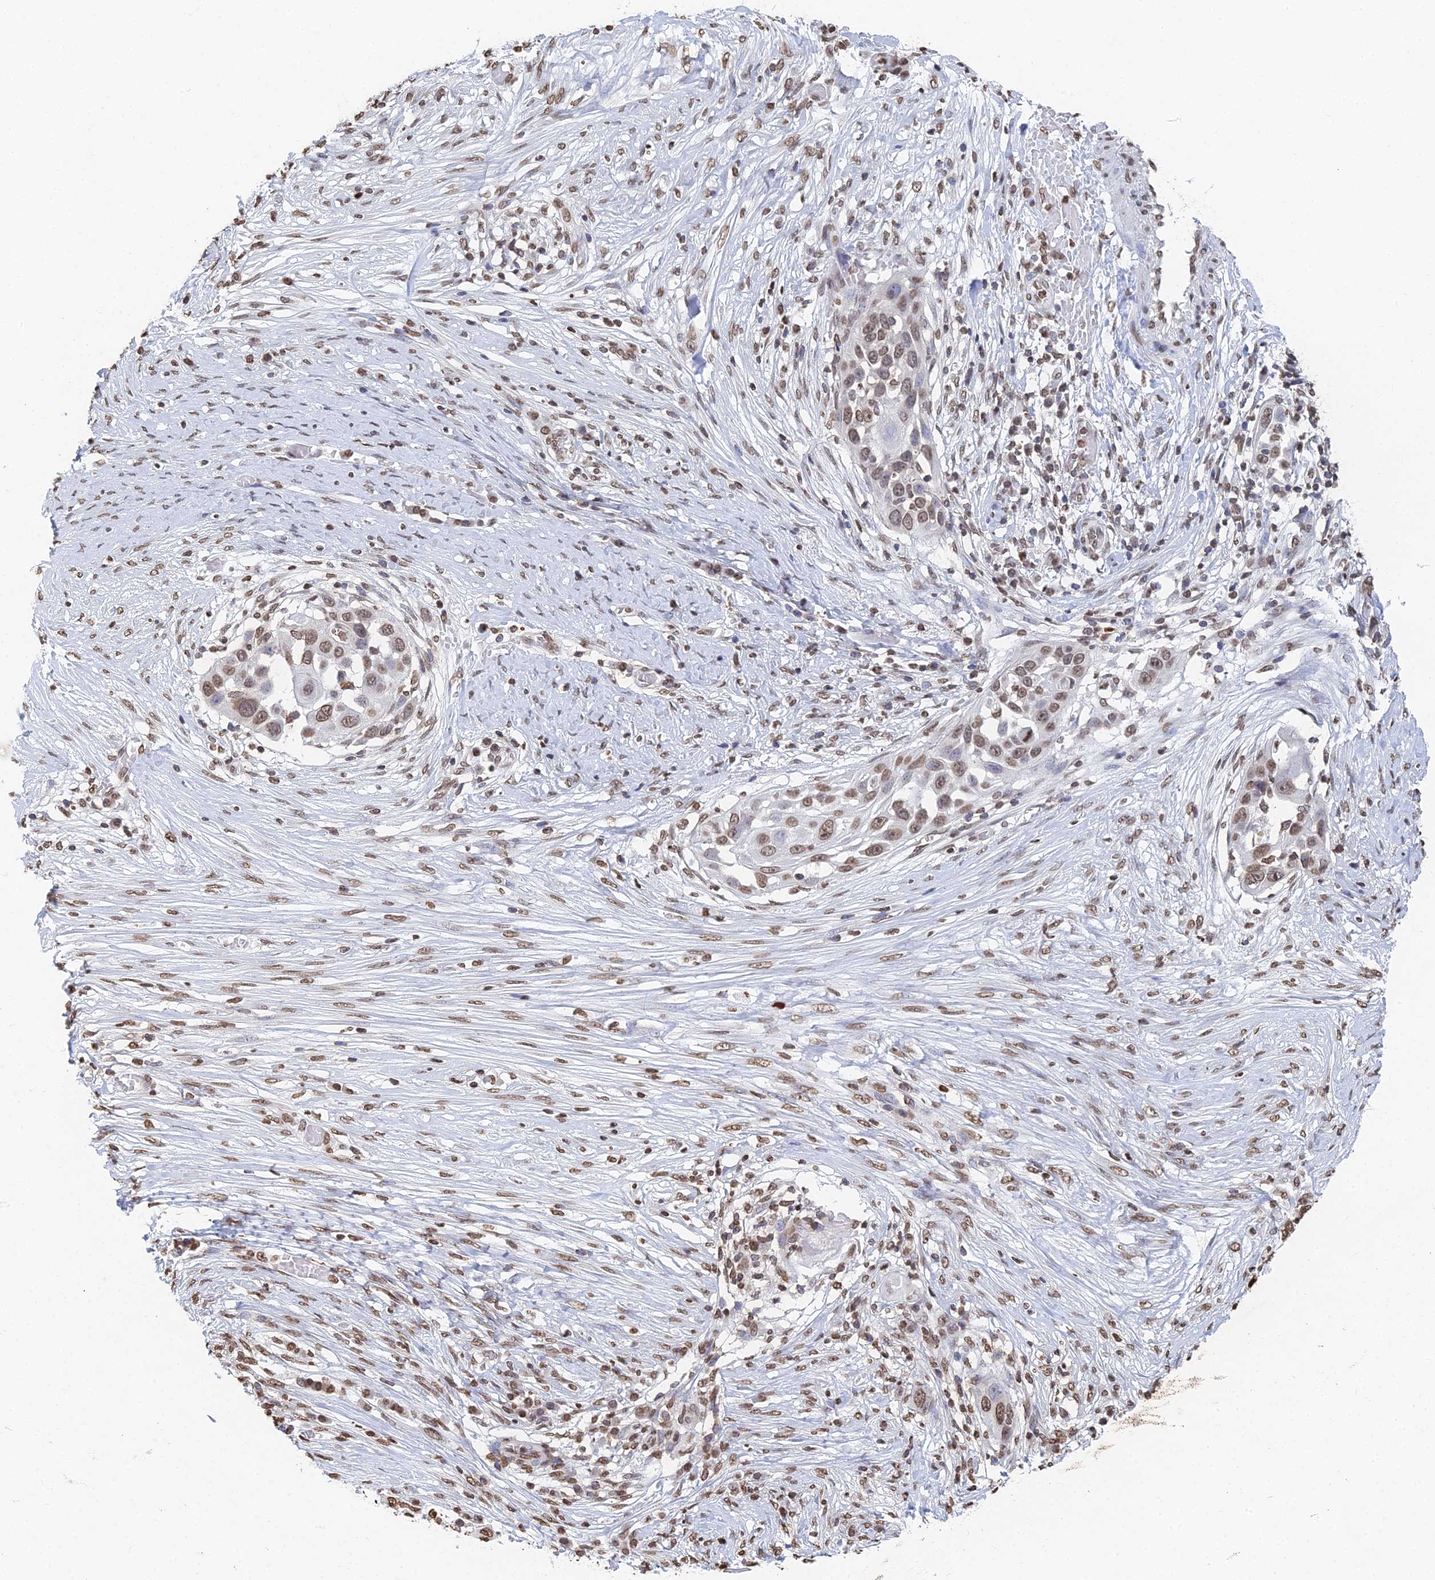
{"staining": {"intensity": "moderate", "quantity": ">75%", "location": "nuclear"}, "tissue": "skin cancer", "cell_type": "Tumor cells", "image_type": "cancer", "snomed": [{"axis": "morphology", "description": "Squamous cell carcinoma, NOS"}, {"axis": "topography", "description": "Skin"}], "caption": "A brown stain labels moderate nuclear expression of a protein in human skin cancer (squamous cell carcinoma) tumor cells. (DAB = brown stain, brightfield microscopy at high magnification).", "gene": "GBP3", "patient": {"sex": "female", "age": 44}}